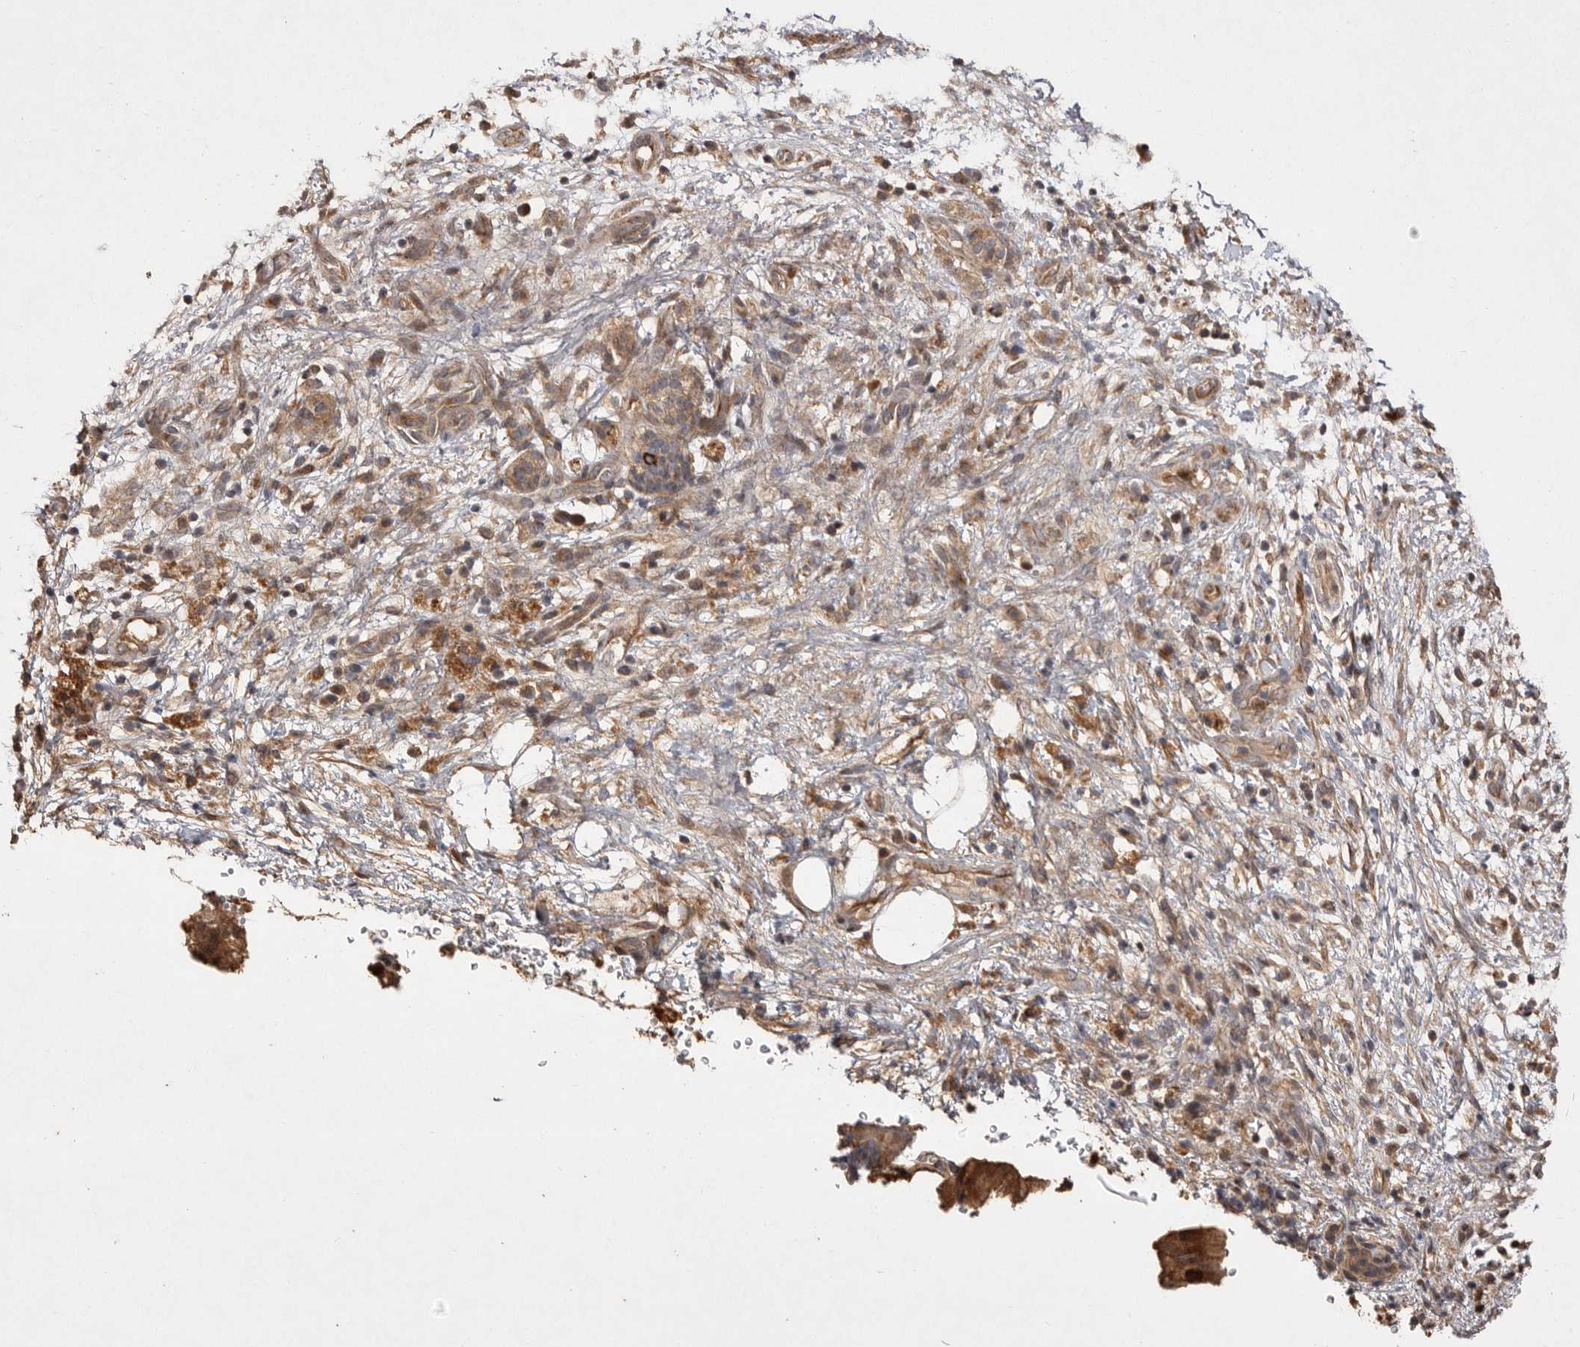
{"staining": {"intensity": "weak", "quantity": ">75%", "location": "cytoplasmic/membranous"}, "tissue": "pancreatic cancer", "cell_type": "Tumor cells", "image_type": "cancer", "snomed": [{"axis": "morphology", "description": "Adenocarcinoma, NOS"}, {"axis": "topography", "description": "Pancreas"}], "caption": "Pancreatic cancer (adenocarcinoma) stained for a protein (brown) shows weak cytoplasmic/membranous positive expression in approximately >75% of tumor cells.", "gene": "VN1R4", "patient": {"sex": "female", "age": 78}}